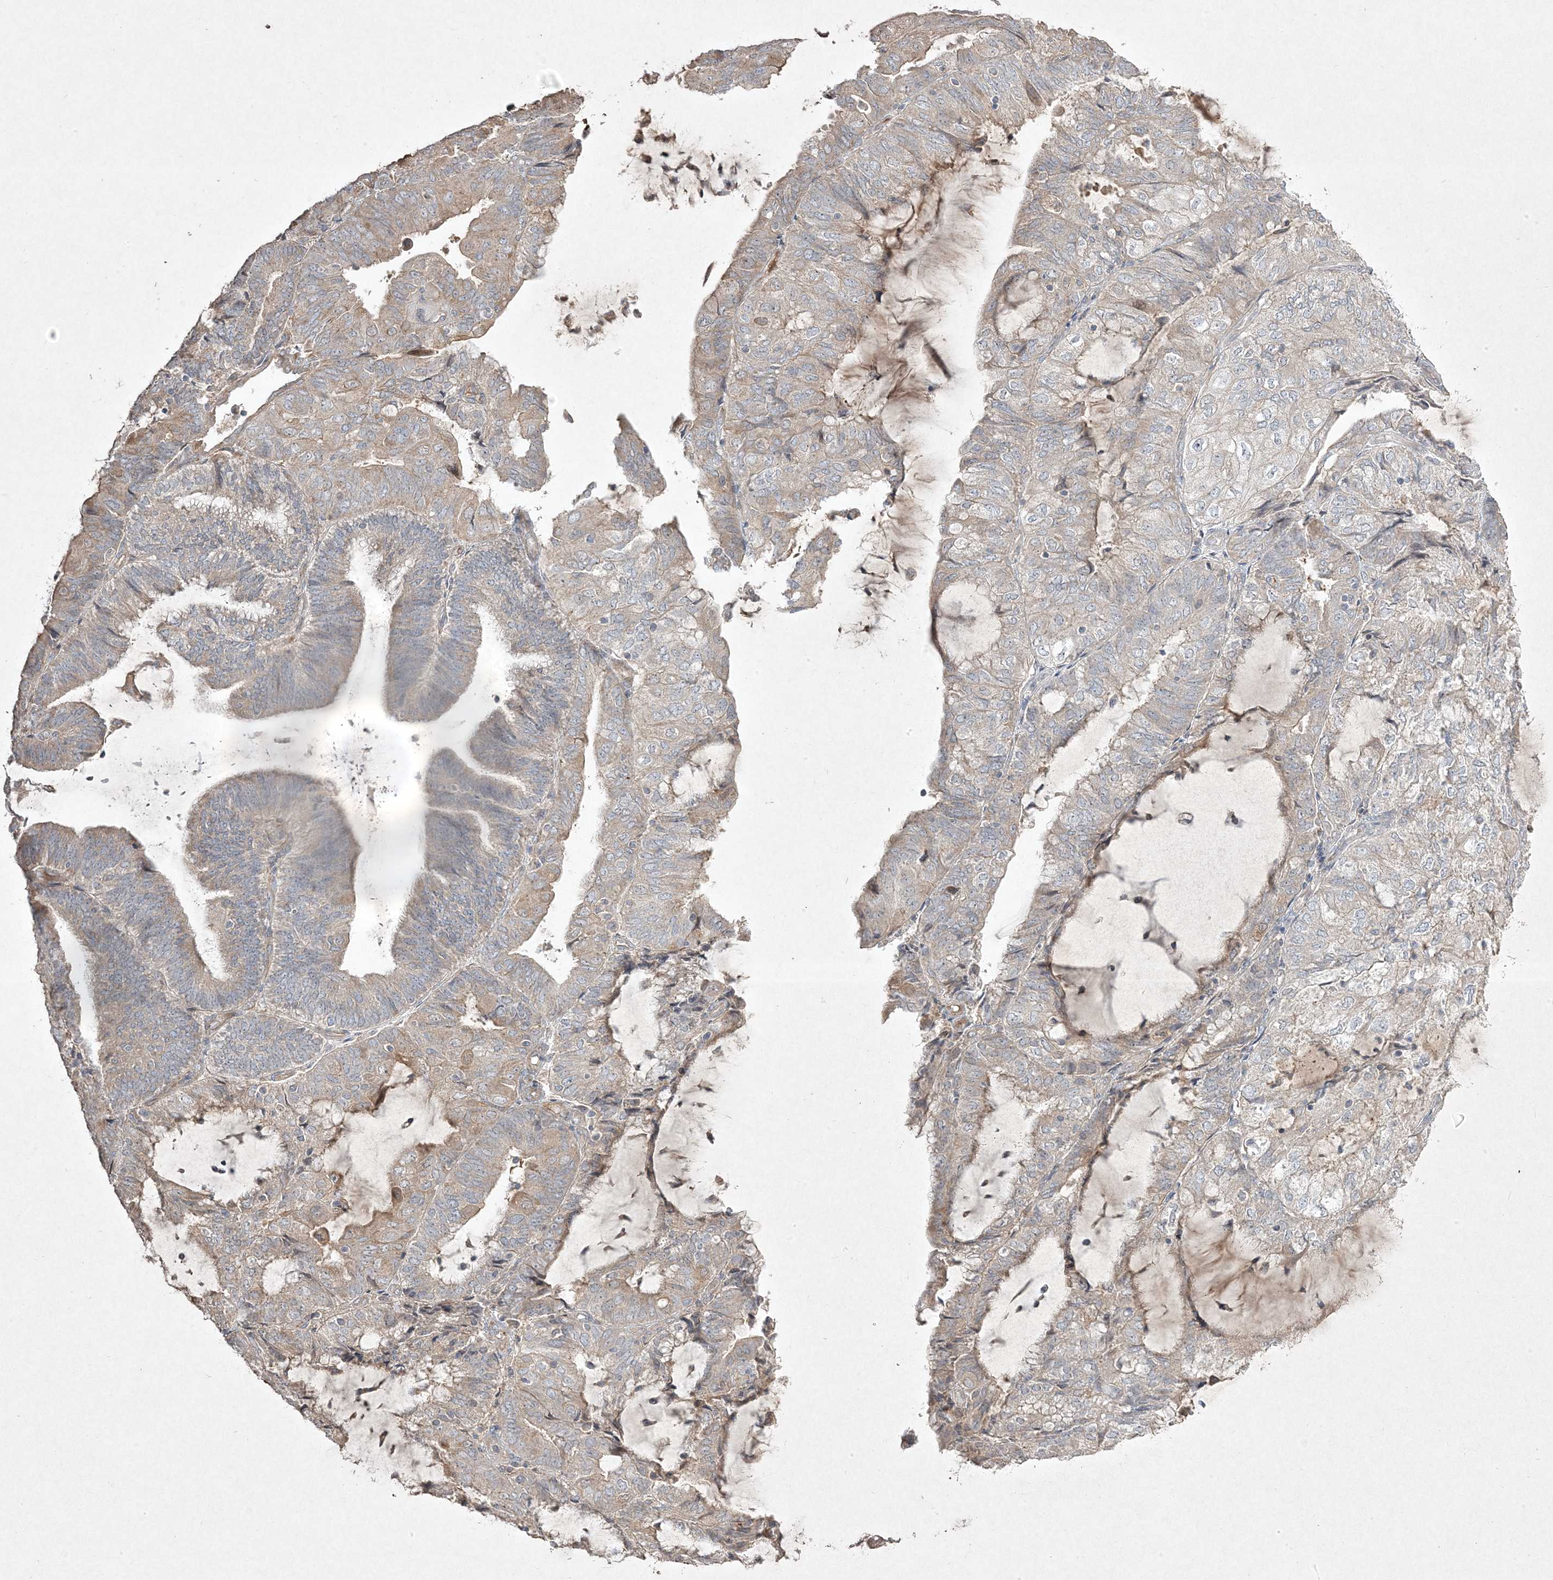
{"staining": {"intensity": "weak", "quantity": "<25%", "location": "cytoplasmic/membranous"}, "tissue": "endometrial cancer", "cell_type": "Tumor cells", "image_type": "cancer", "snomed": [{"axis": "morphology", "description": "Adenocarcinoma, NOS"}, {"axis": "topography", "description": "Endometrium"}], "caption": "Tumor cells are negative for protein expression in human endometrial cancer (adenocarcinoma).", "gene": "RGL4", "patient": {"sex": "female", "age": 81}}